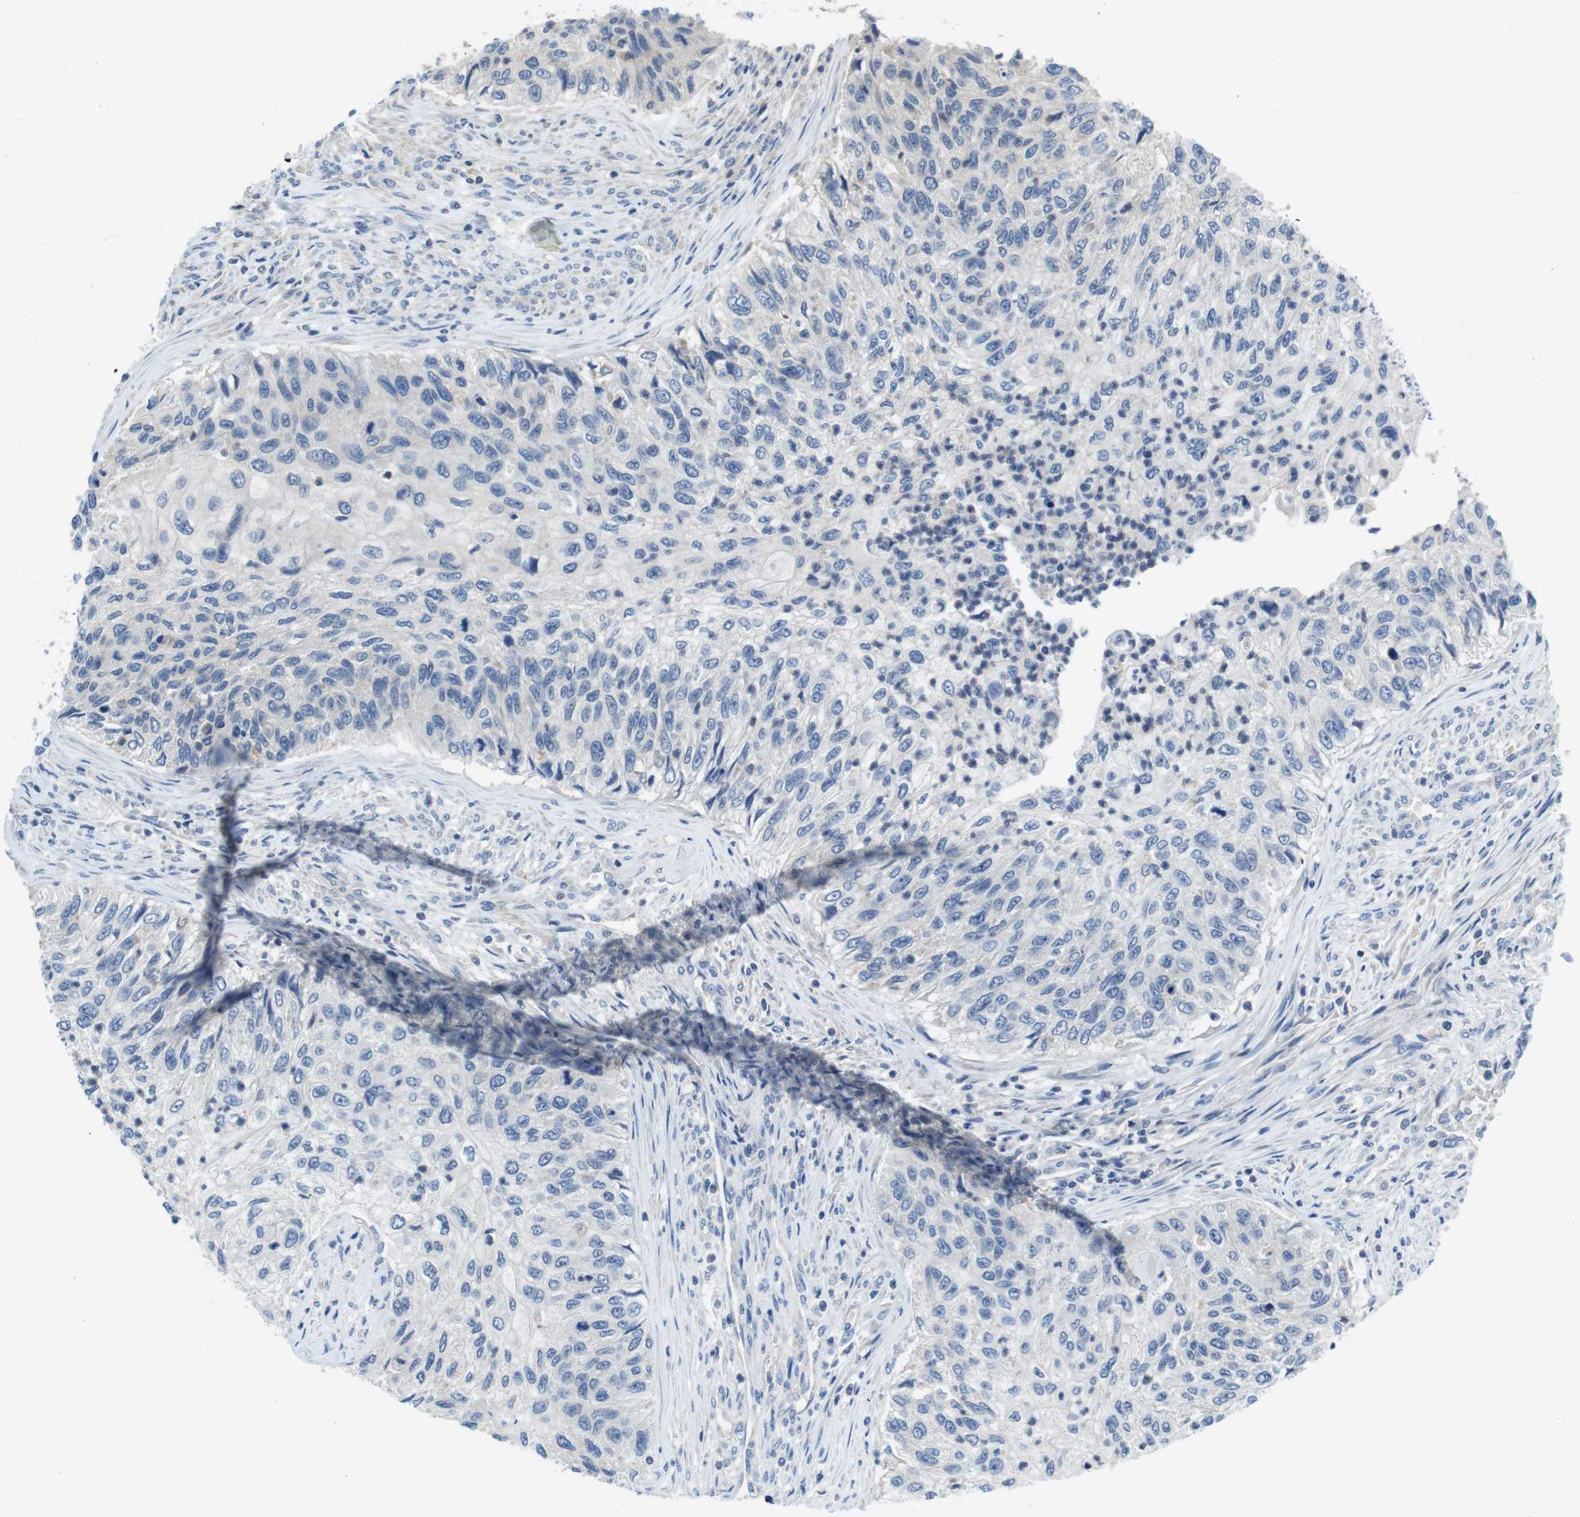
{"staining": {"intensity": "negative", "quantity": "none", "location": "none"}, "tissue": "urothelial cancer", "cell_type": "Tumor cells", "image_type": "cancer", "snomed": [{"axis": "morphology", "description": "Urothelial carcinoma, High grade"}, {"axis": "topography", "description": "Urinary bladder"}], "caption": "Tumor cells show no significant protein positivity in urothelial carcinoma (high-grade).", "gene": "PIK3CD", "patient": {"sex": "female", "age": 60}}